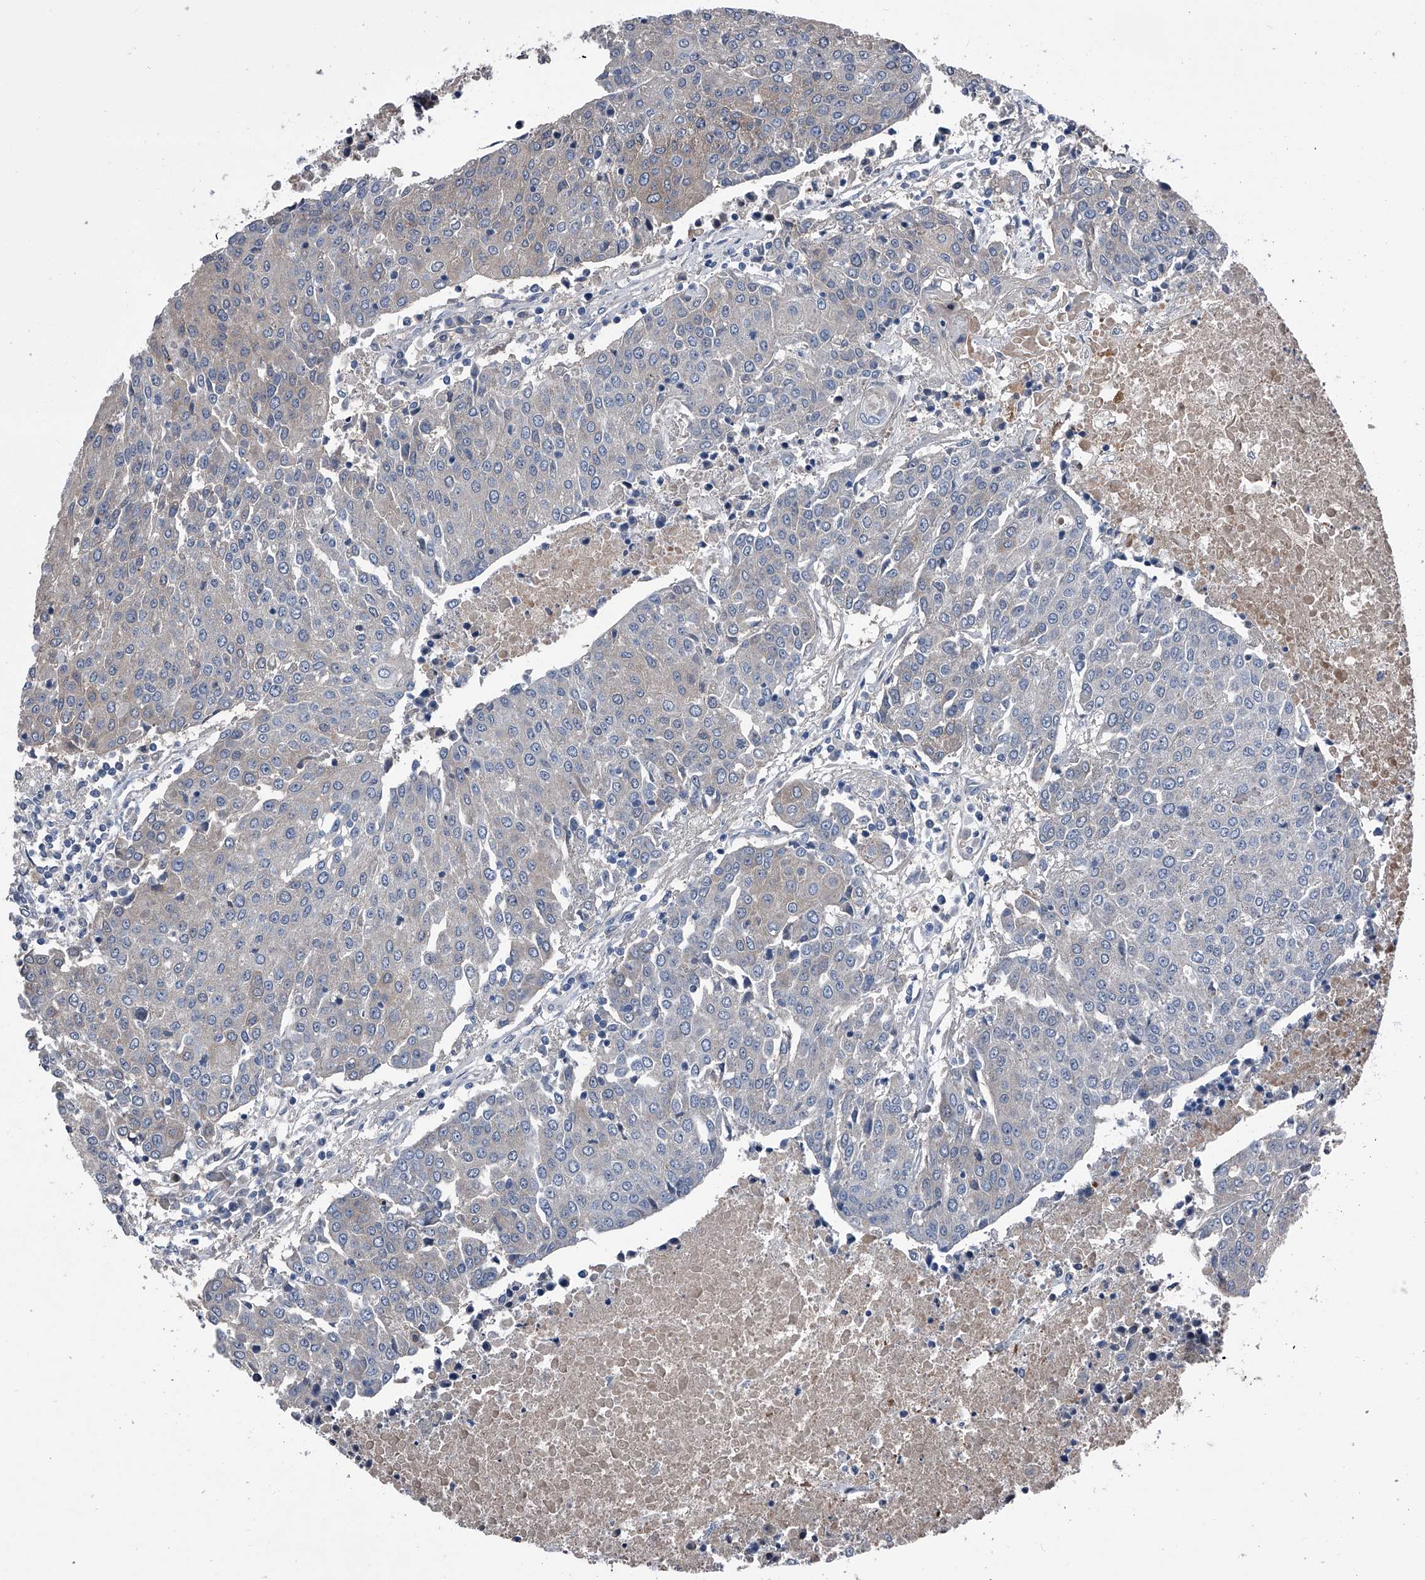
{"staining": {"intensity": "negative", "quantity": "none", "location": "none"}, "tissue": "urothelial cancer", "cell_type": "Tumor cells", "image_type": "cancer", "snomed": [{"axis": "morphology", "description": "Urothelial carcinoma, High grade"}, {"axis": "topography", "description": "Urinary bladder"}], "caption": "Immunohistochemistry photomicrograph of human urothelial cancer stained for a protein (brown), which exhibits no expression in tumor cells.", "gene": "KIF13A", "patient": {"sex": "female", "age": 85}}